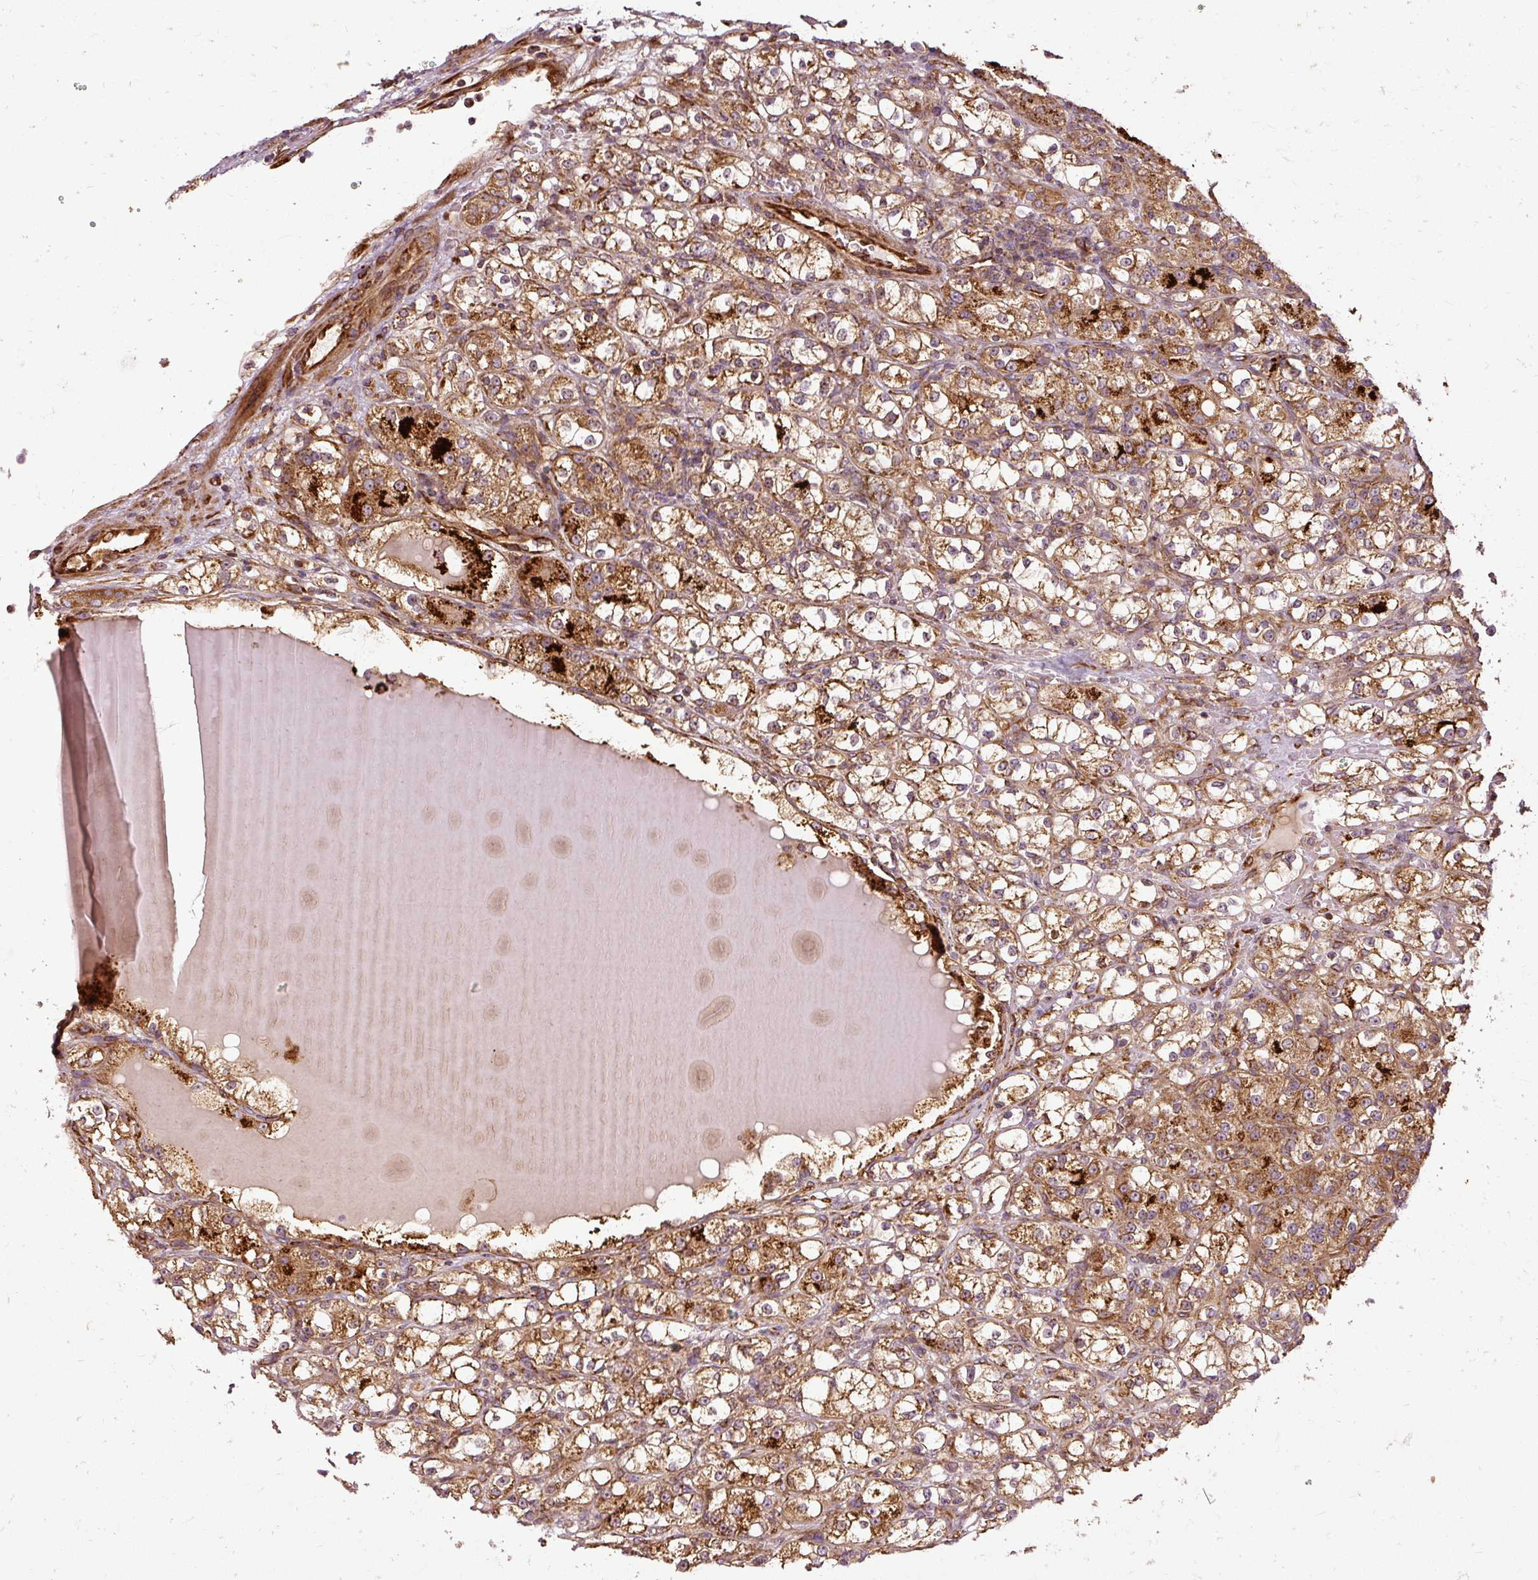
{"staining": {"intensity": "strong", "quantity": ">75%", "location": "cytoplasmic/membranous"}, "tissue": "renal cancer", "cell_type": "Tumor cells", "image_type": "cancer", "snomed": [{"axis": "morphology", "description": "Normal tissue, NOS"}, {"axis": "morphology", "description": "Adenocarcinoma, NOS"}, {"axis": "topography", "description": "Kidney"}], "caption": "Protein staining of renal cancer tissue displays strong cytoplasmic/membranous staining in about >75% of tumor cells. The protein of interest is shown in brown color, while the nuclei are stained blue.", "gene": "ISCU", "patient": {"sex": "male", "age": 61}}